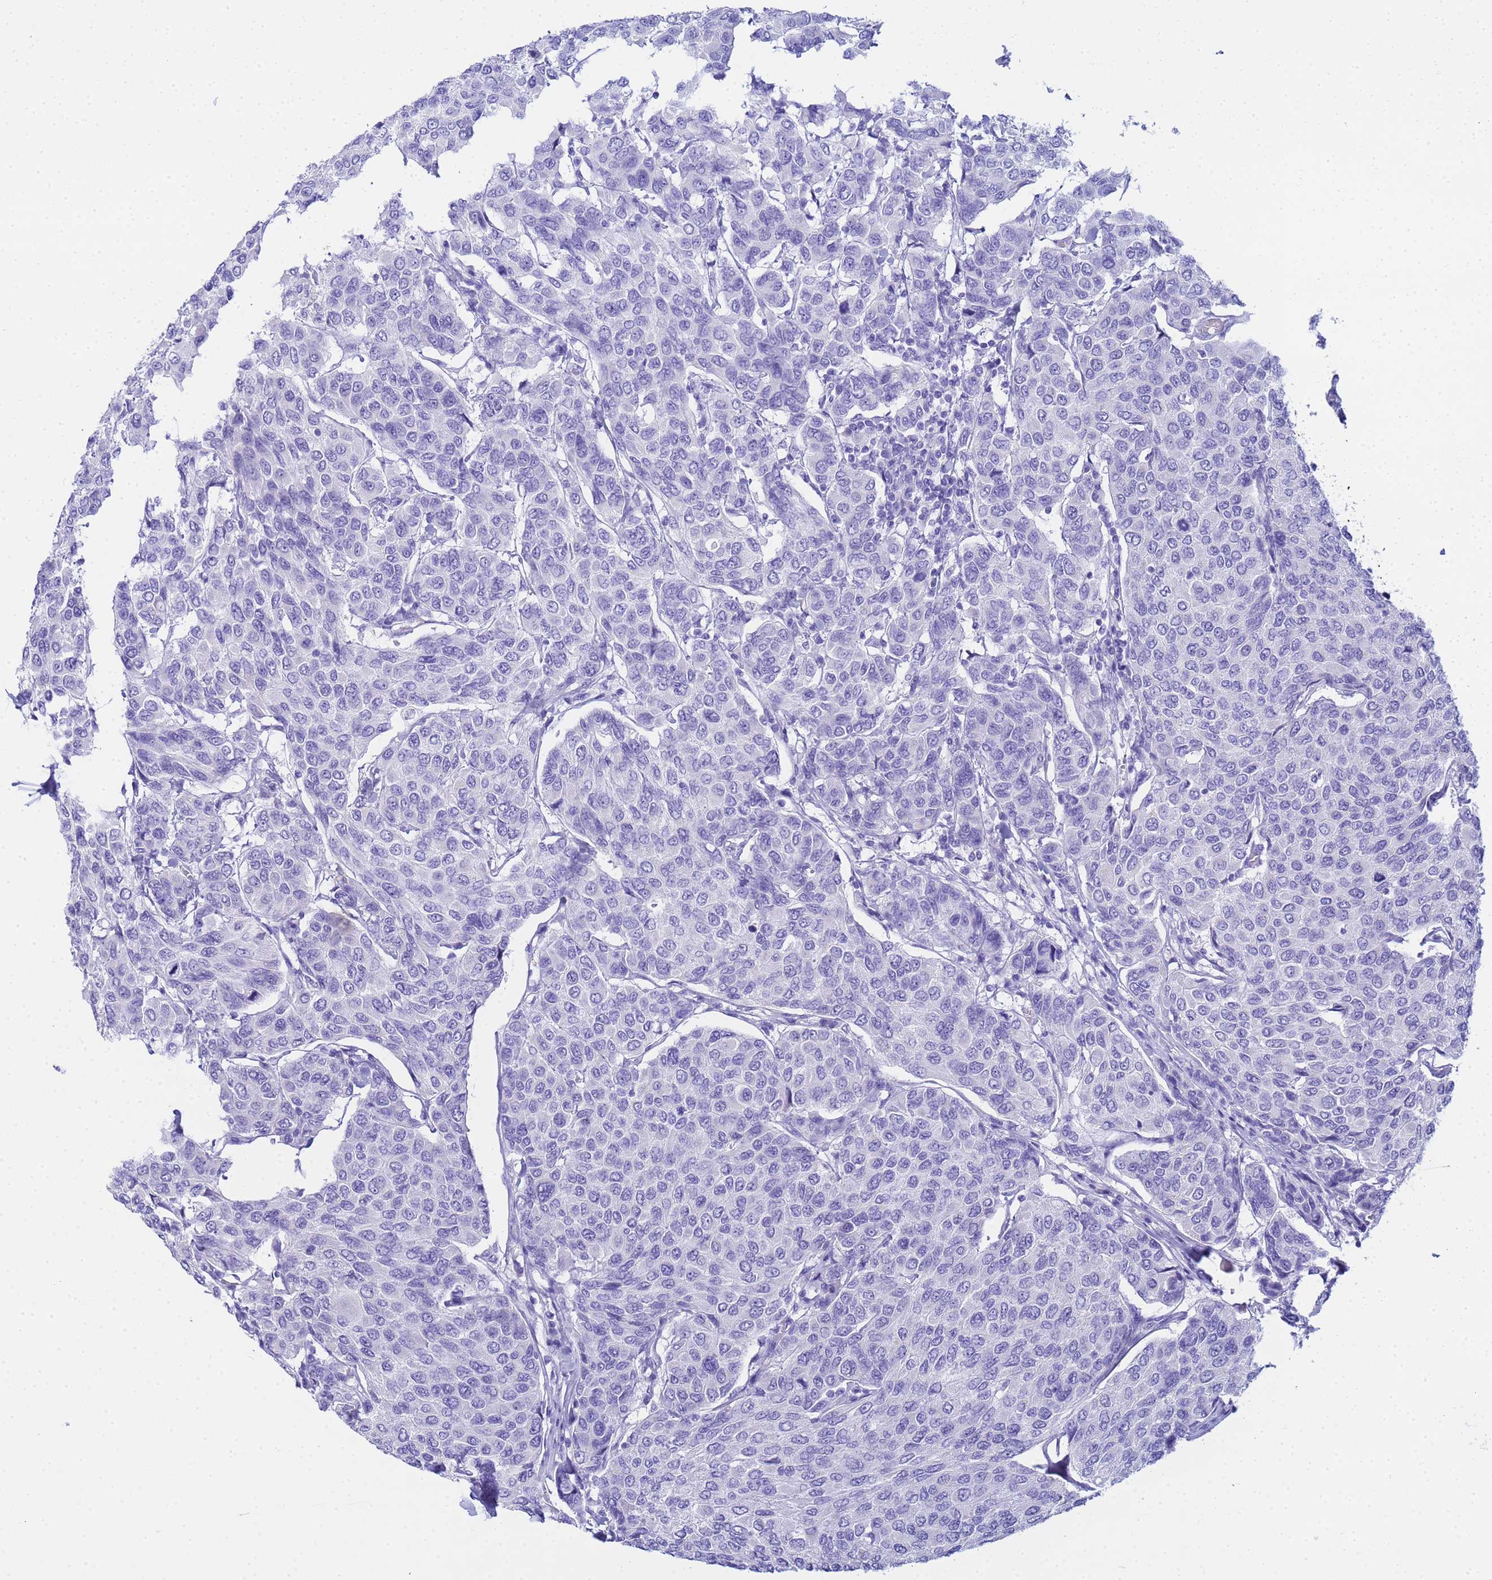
{"staining": {"intensity": "negative", "quantity": "none", "location": "none"}, "tissue": "breast cancer", "cell_type": "Tumor cells", "image_type": "cancer", "snomed": [{"axis": "morphology", "description": "Duct carcinoma"}, {"axis": "topography", "description": "Breast"}], "caption": "This is a photomicrograph of immunohistochemistry staining of intraductal carcinoma (breast), which shows no staining in tumor cells. (DAB immunohistochemistry, high magnification).", "gene": "AQP12A", "patient": {"sex": "female", "age": 55}}